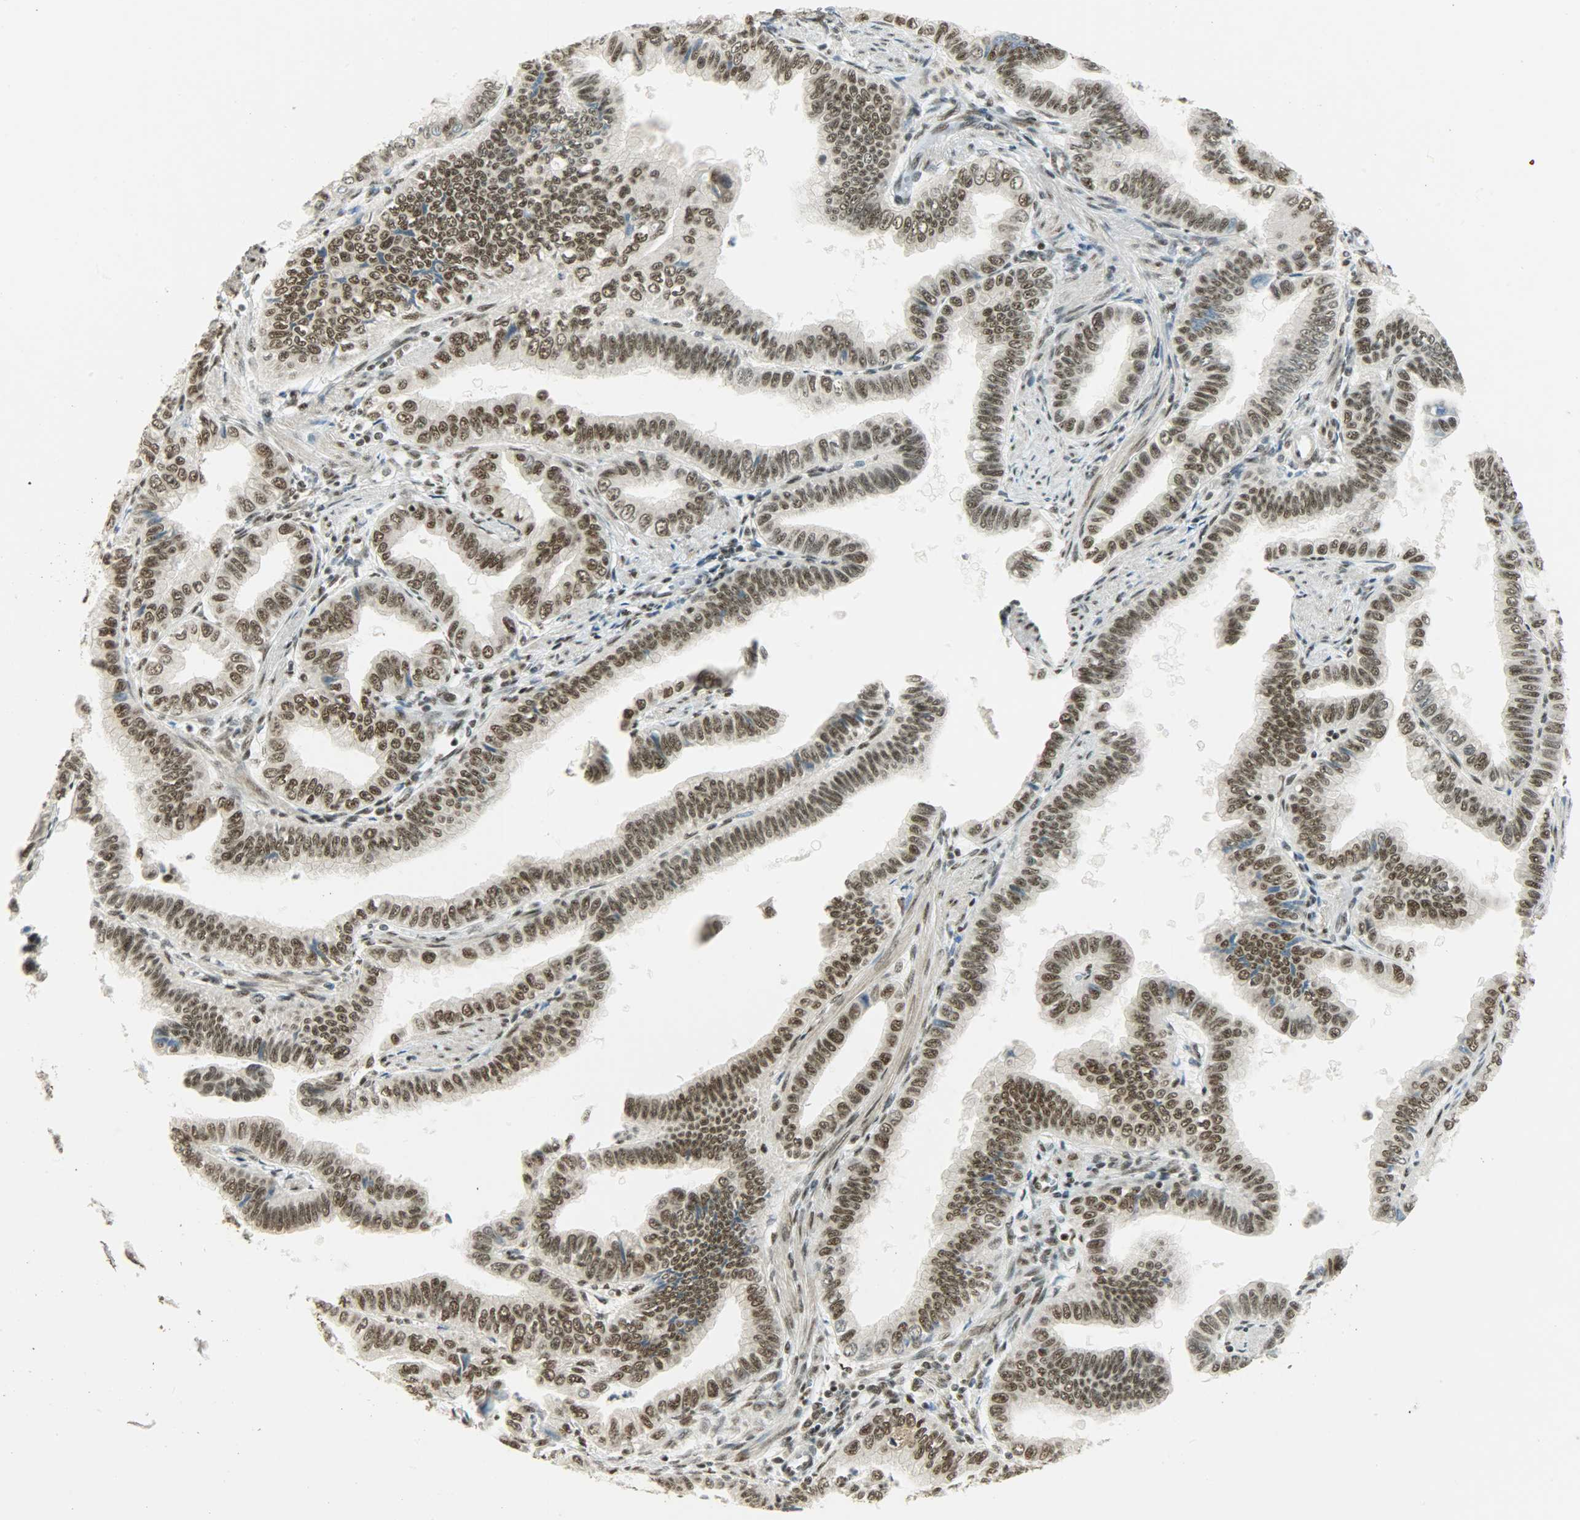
{"staining": {"intensity": "strong", "quantity": ">75%", "location": "nuclear"}, "tissue": "pancreatic cancer", "cell_type": "Tumor cells", "image_type": "cancer", "snomed": [{"axis": "morphology", "description": "Normal tissue, NOS"}, {"axis": "topography", "description": "Lymph node"}], "caption": "A high-resolution histopathology image shows IHC staining of pancreatic cancer, which demonstrates strong nuclear positivity in approximately >75% of tumor cells. (Stains: DAB (3,3'-diaminobenzidine) in brown, nuclei in blue, Microscopy: brightfield microscopy at high magnification).", "gene": "SUGP1", "patient": {"sex": "male", "age": 50}}